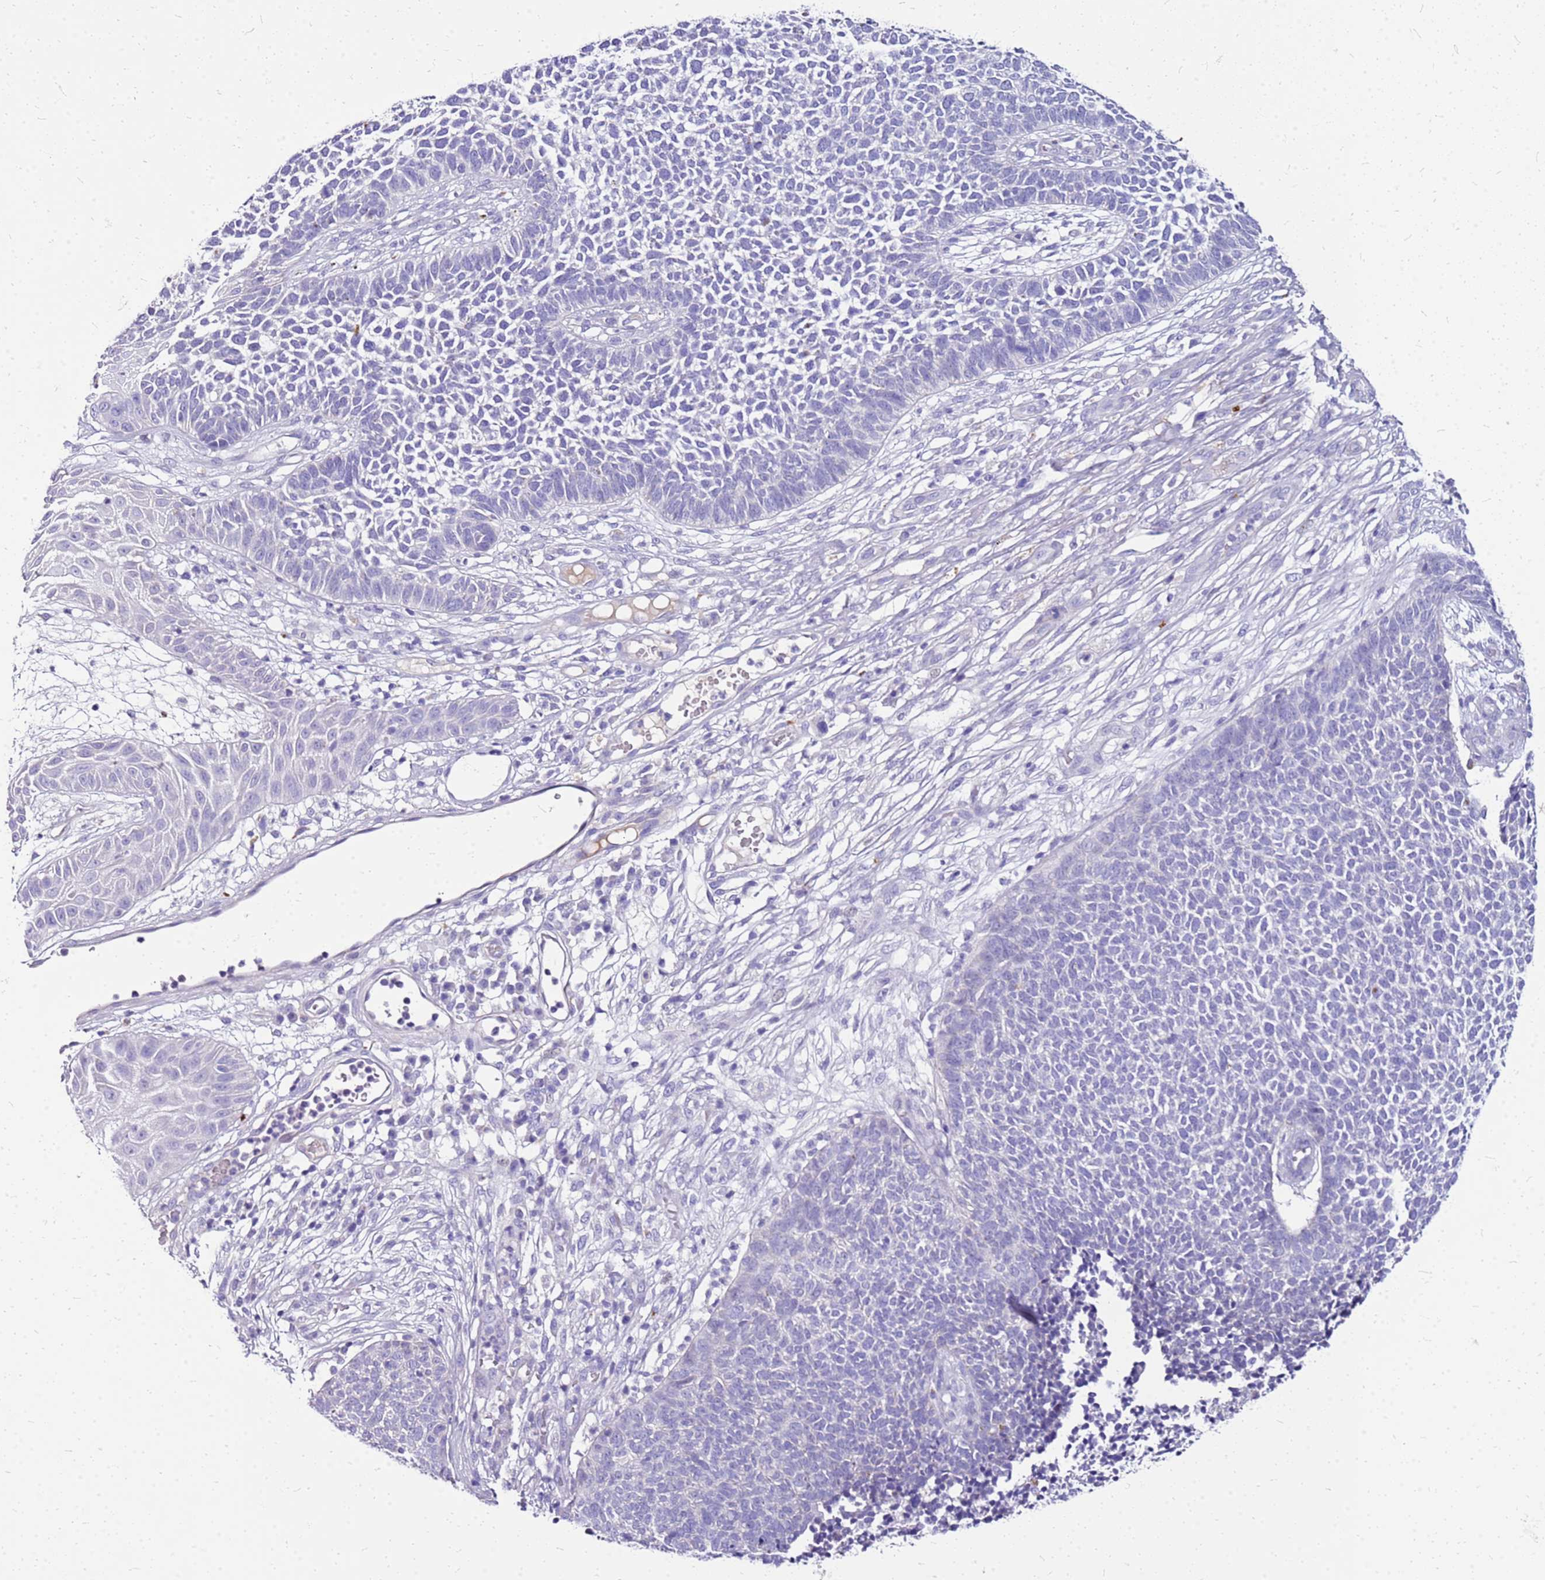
{"staining": {"intensity": "negative", "quantity": "none", "location": "none"}, "tissue": "skin cancer", "cell_type": "Tumor cells", "image_type": "cancer", "snomed": [{"axis": "morphology", "description": "Basal cell carcinoma"}, {"axis": "topography", "description": "Skin"}], "caption": "An IHC histopathology image of skin cancer is shown. There is no staining in tumor cells of skin cancer.", "gene": "DCDC2B", "patient": {"sex": "female", "age": 84}}